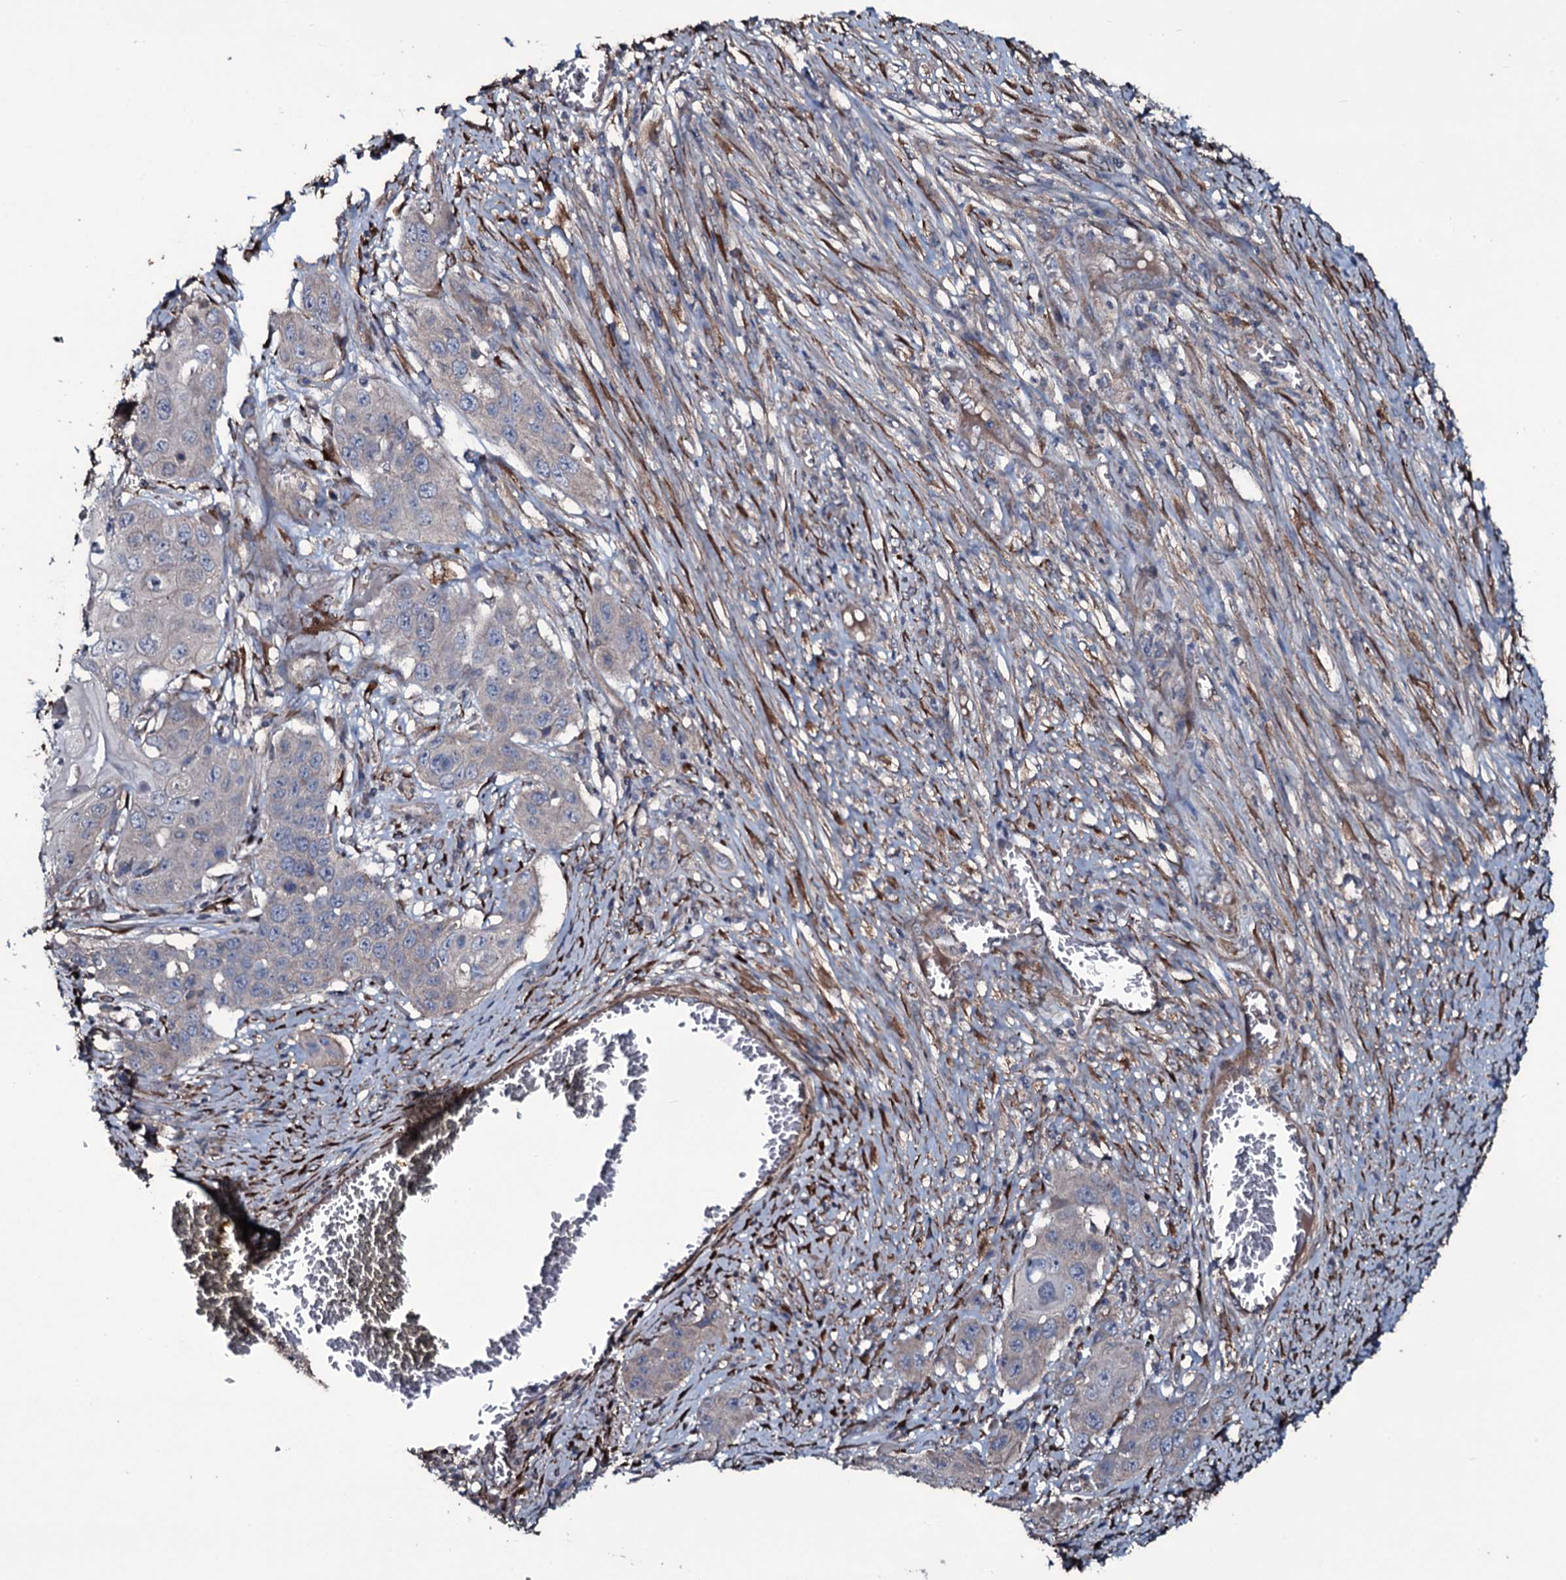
{"staining": {"intensity": "negative", "quantity": "none", "location": "none"}, "tissue": "skin cancer", "cell_type": "Tumor cells", "image_type": "cancer", "snomed": [{"axis": "morphology", "description": "Squamous cell carcinoma, NOS"}, {"axis": "topography", "description": "Skin"}], "caption": "High magnification brightfield microscopy of skin cancer (squamous cell carcinoma) stained with DAB (3,3'-diaminobenzidine) (brown) and counterstained with hematoxylin (blue): tumor cells show no significant positivity.", "gene": "WIPF3", "patient": {"sex": "male", "age": 55}}